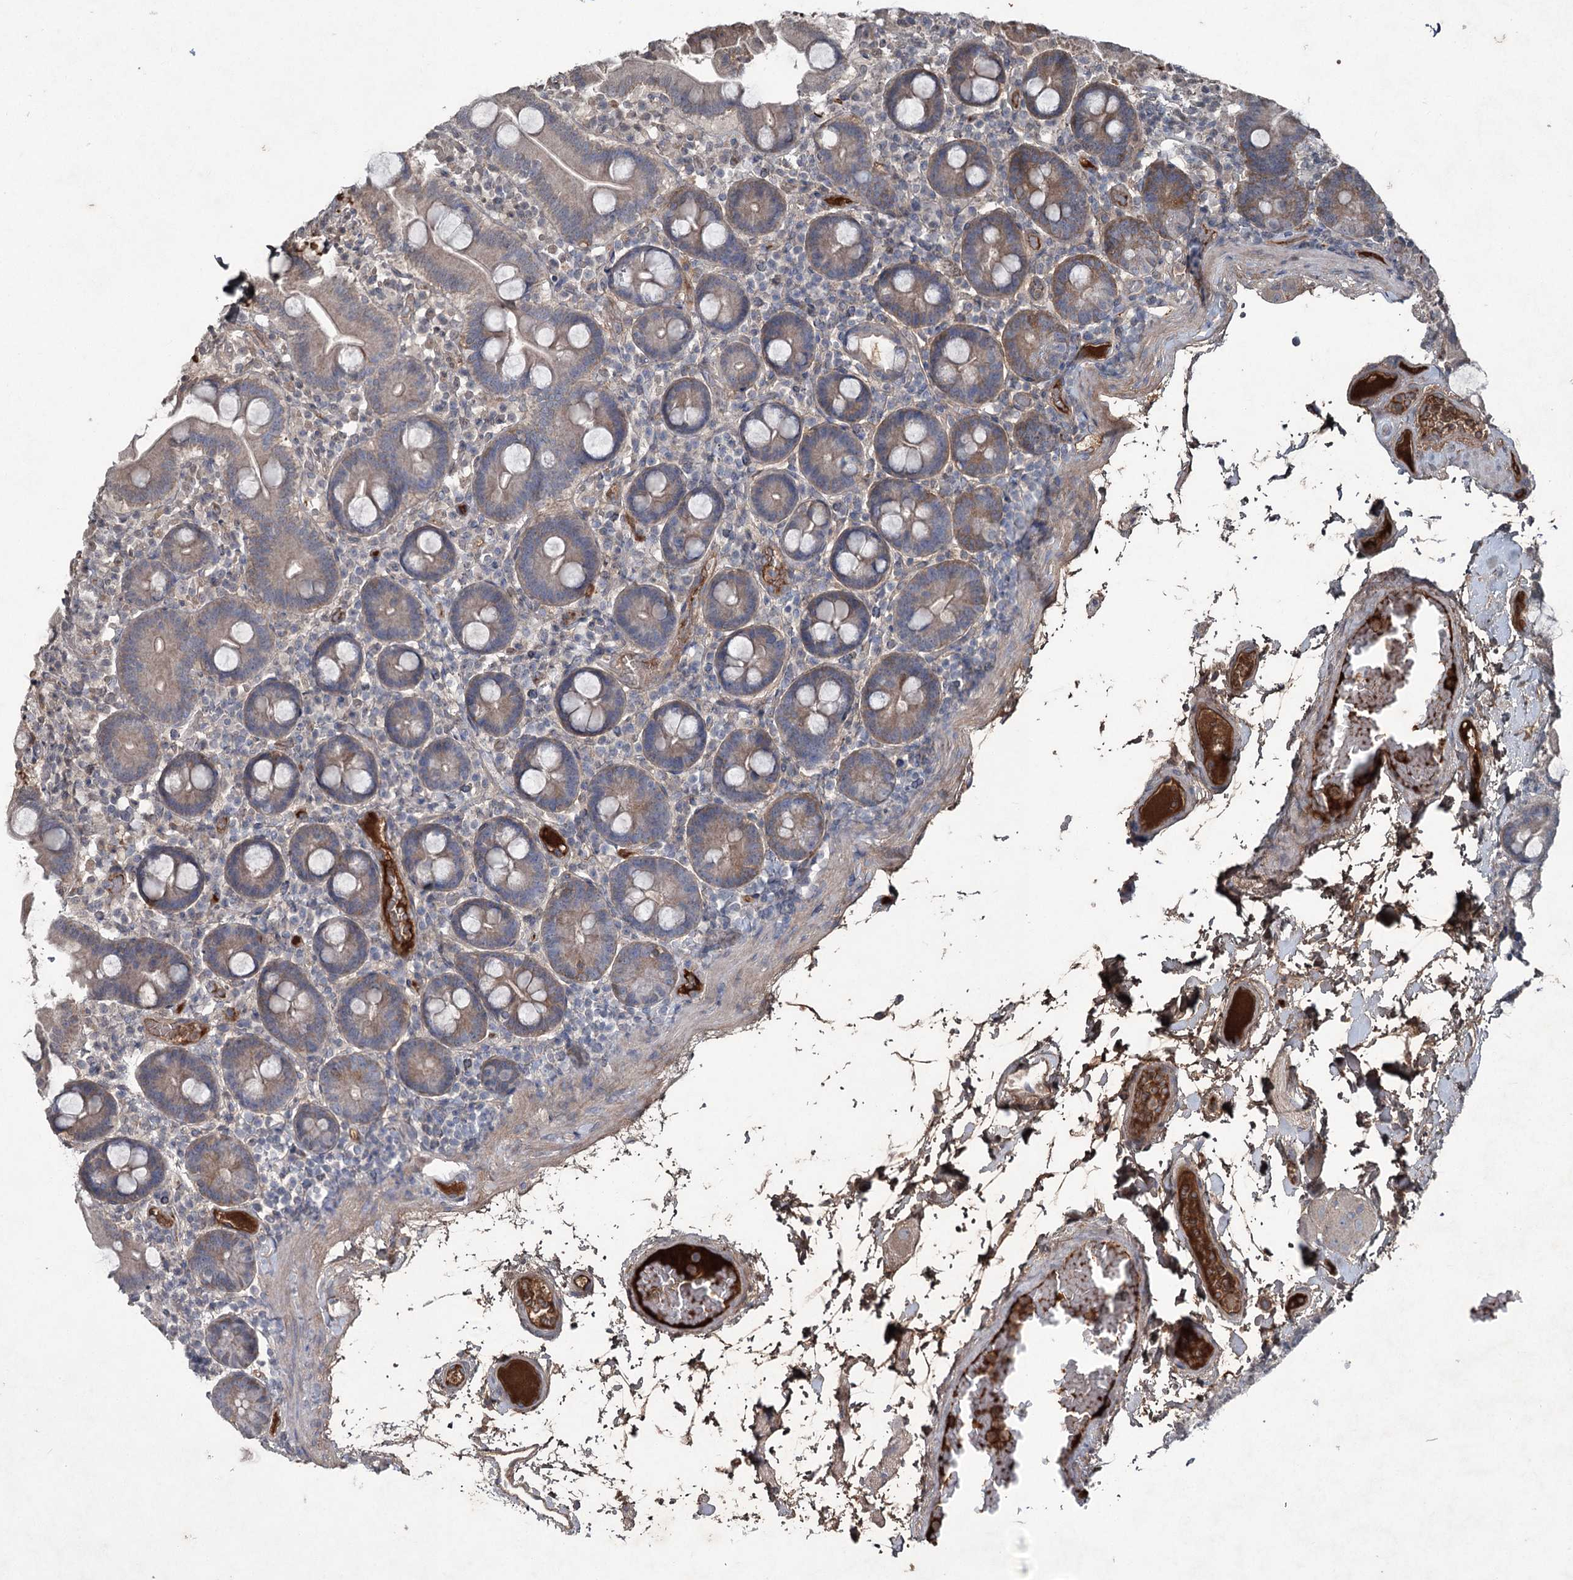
{"staining": {"intensity": "moderate", "quantity": "<25%", "location": "cytoplasmic/membranous"}, "tissue": "duodenum", "cell_type": "Glandular cells", "image_type": "normal", "snomed": [{"axis": "morphology", "description": "Normal tissue, NOS"}, {"axis": "topography", "description": "Duodenum"}], "caption": "An image of duodenum stained for a protein shows moderate cytoplasmic/membranous brown staining in glandular cells. (DAB = brown stain, brightfield microscopy at high magnification).", "gene": "PGLYRP2", "patient": {"sex": "male", "age": 55}}